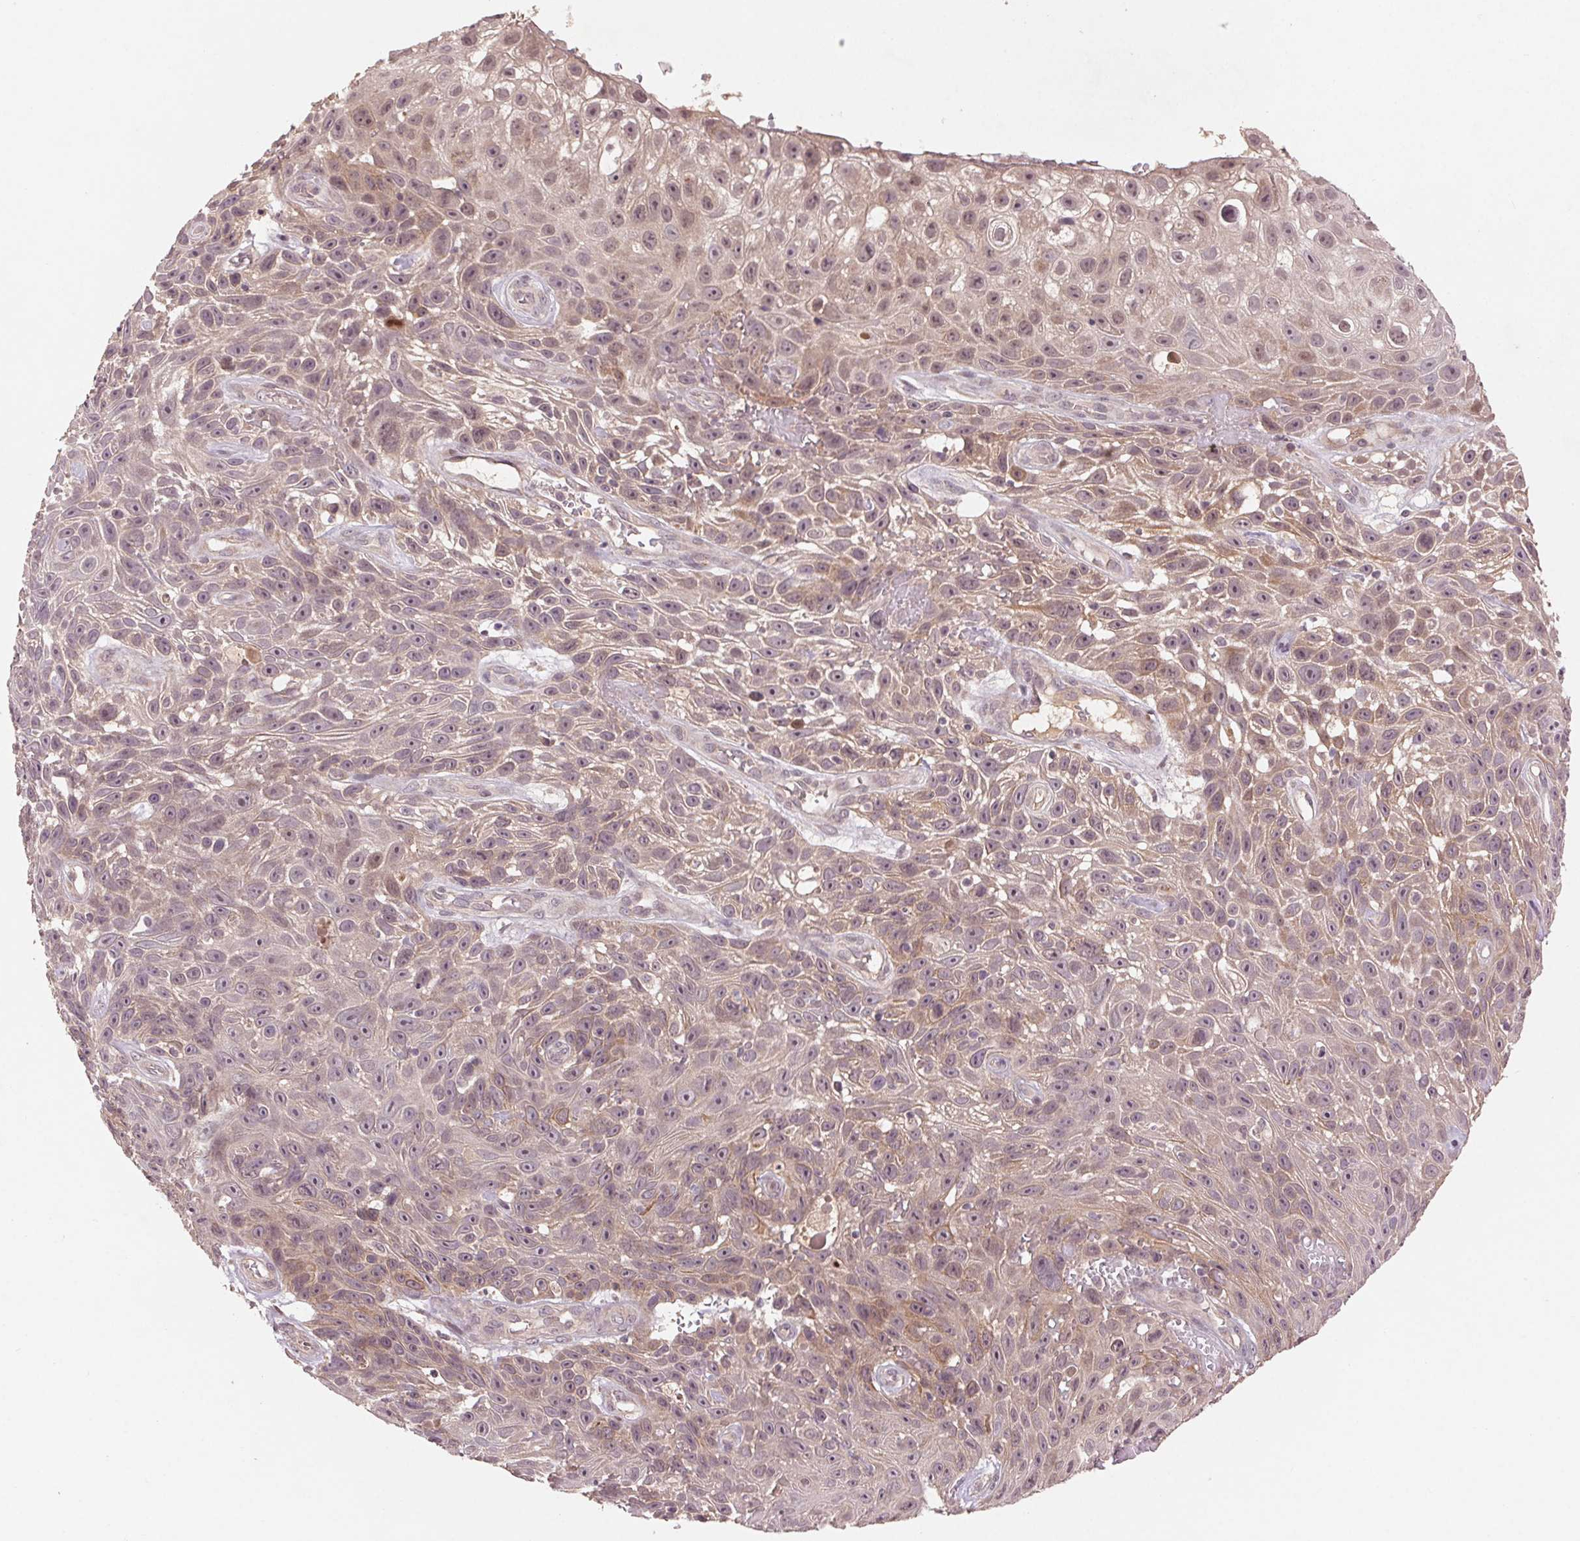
{"staining": {"intensity": "weak", "quantity": "25%-75%", "location": "cytoplasmic/membranous,nuclear"}, "tissue": "skin cancer", "cell_type": "Tumor cells", "image_type": "cancer", "snomed": [{"axis": "morphology", "description": "Squamous cell carcinoma, NOS"}, {"axis": "topography", "description": "Skin"}], "caption": "Protein analysis of skin cancer (squamous cell carcinoma) tissue exhibits weak cytoplasmic/membranous and nuclear positivity in approximately 25%-75% of tumor cells.", "gene": "SMLR1", "patient": {"sex": "male", "age": 82}}